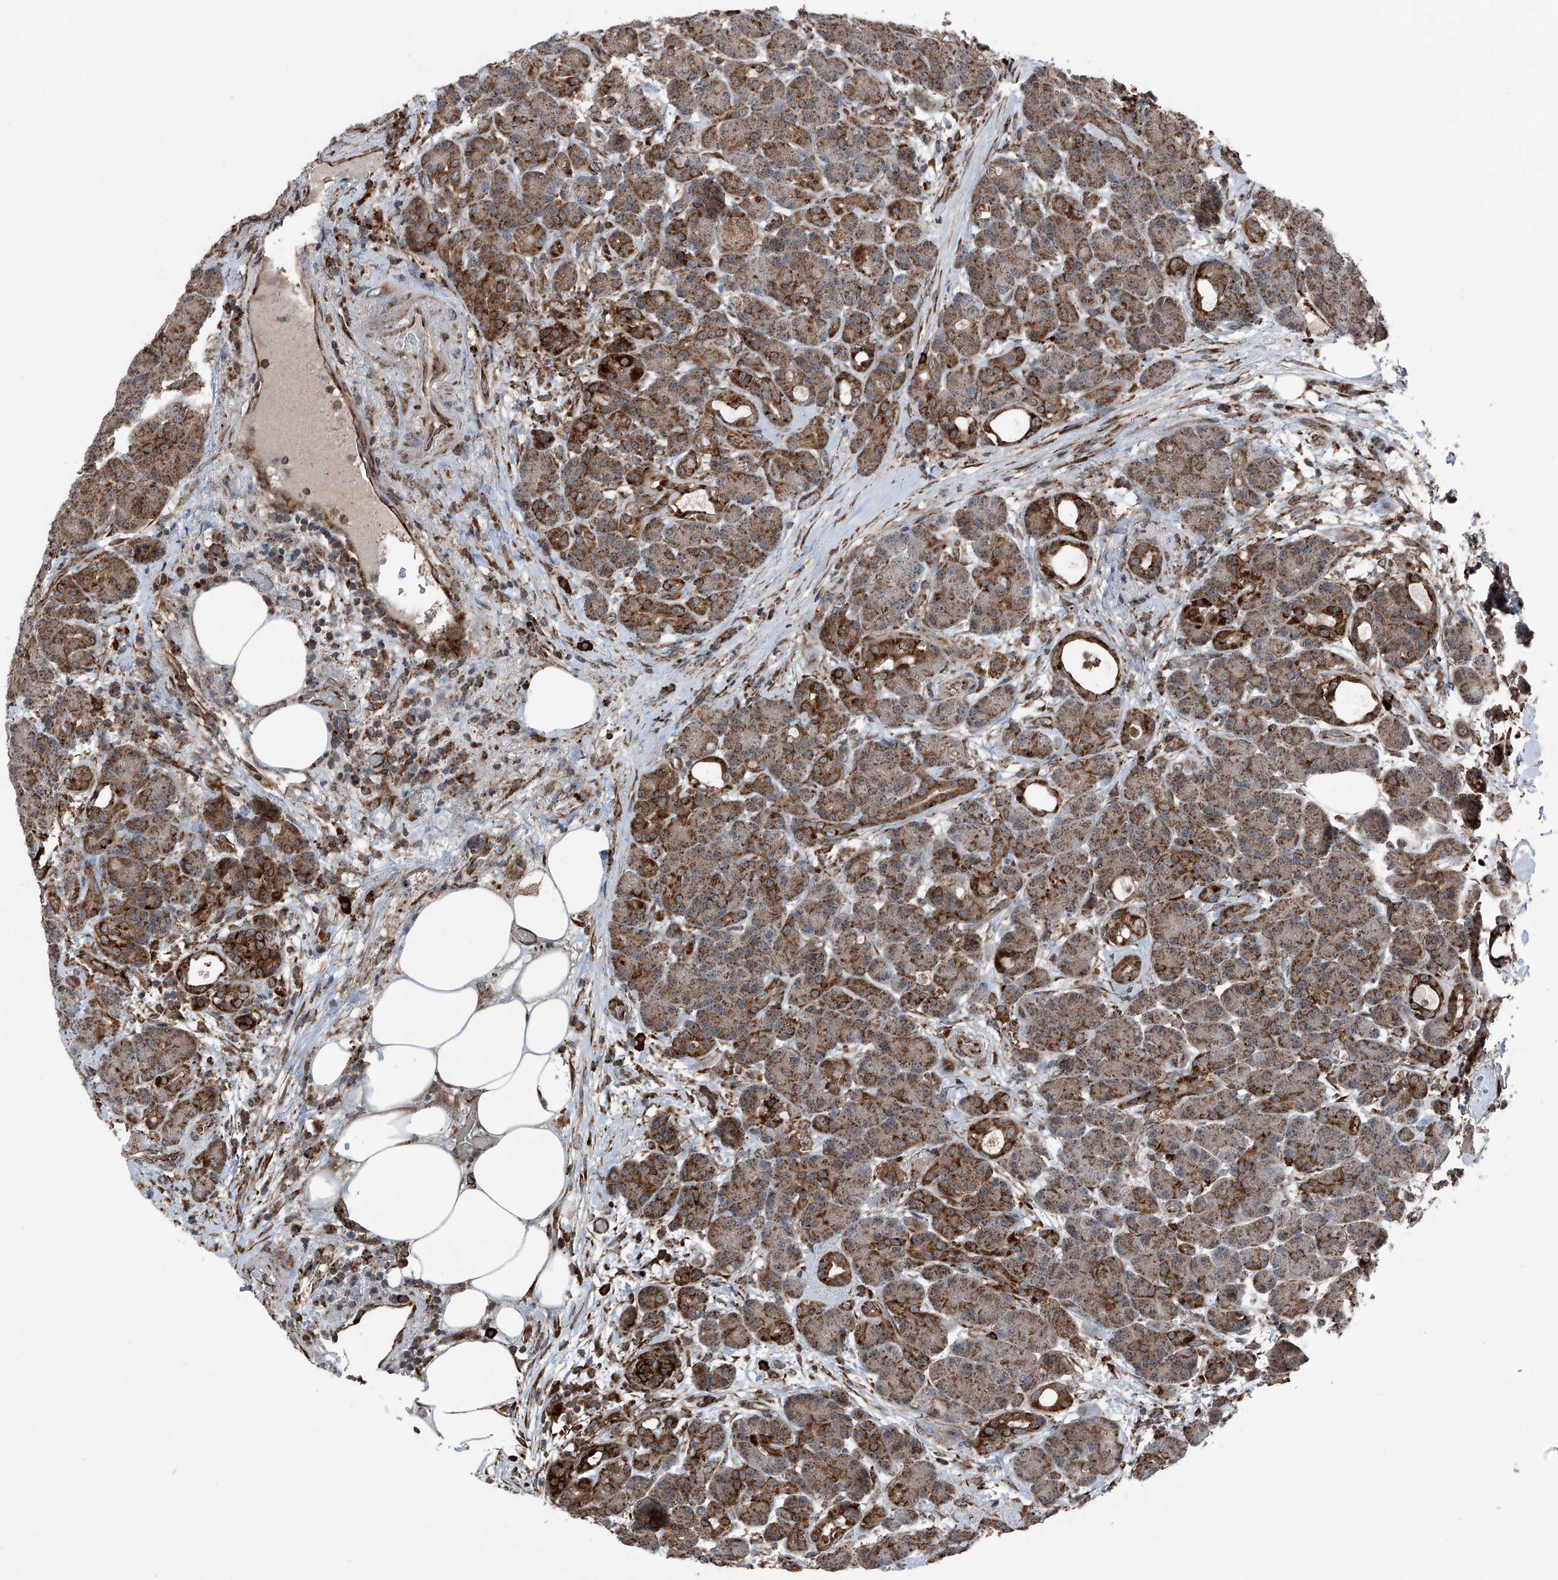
{"staining": {"intensity": "strong", "quantity": ">75%", "location": "cytoplasmic/membranous"}, "tissue": "pancreas", "cell_type": "Exocrine glandular cells", "image_type": "normal", "snomed": [{"axis": "morphology", "description": "Normal tissue, NOS"}, {"axis": "topography", "description": "Pancreas"}], "caption": "Normal pancreas was stained to show a protein in brown. There is high levels of strong cytoplasmic/membranous staining in approximately >75% of exocrine glandular cells. The protein of interest is shown in brown color, while the nuclei are stained blue.", "gene": "LIMK1", "patient": {"sex": "male", "age": 63}}